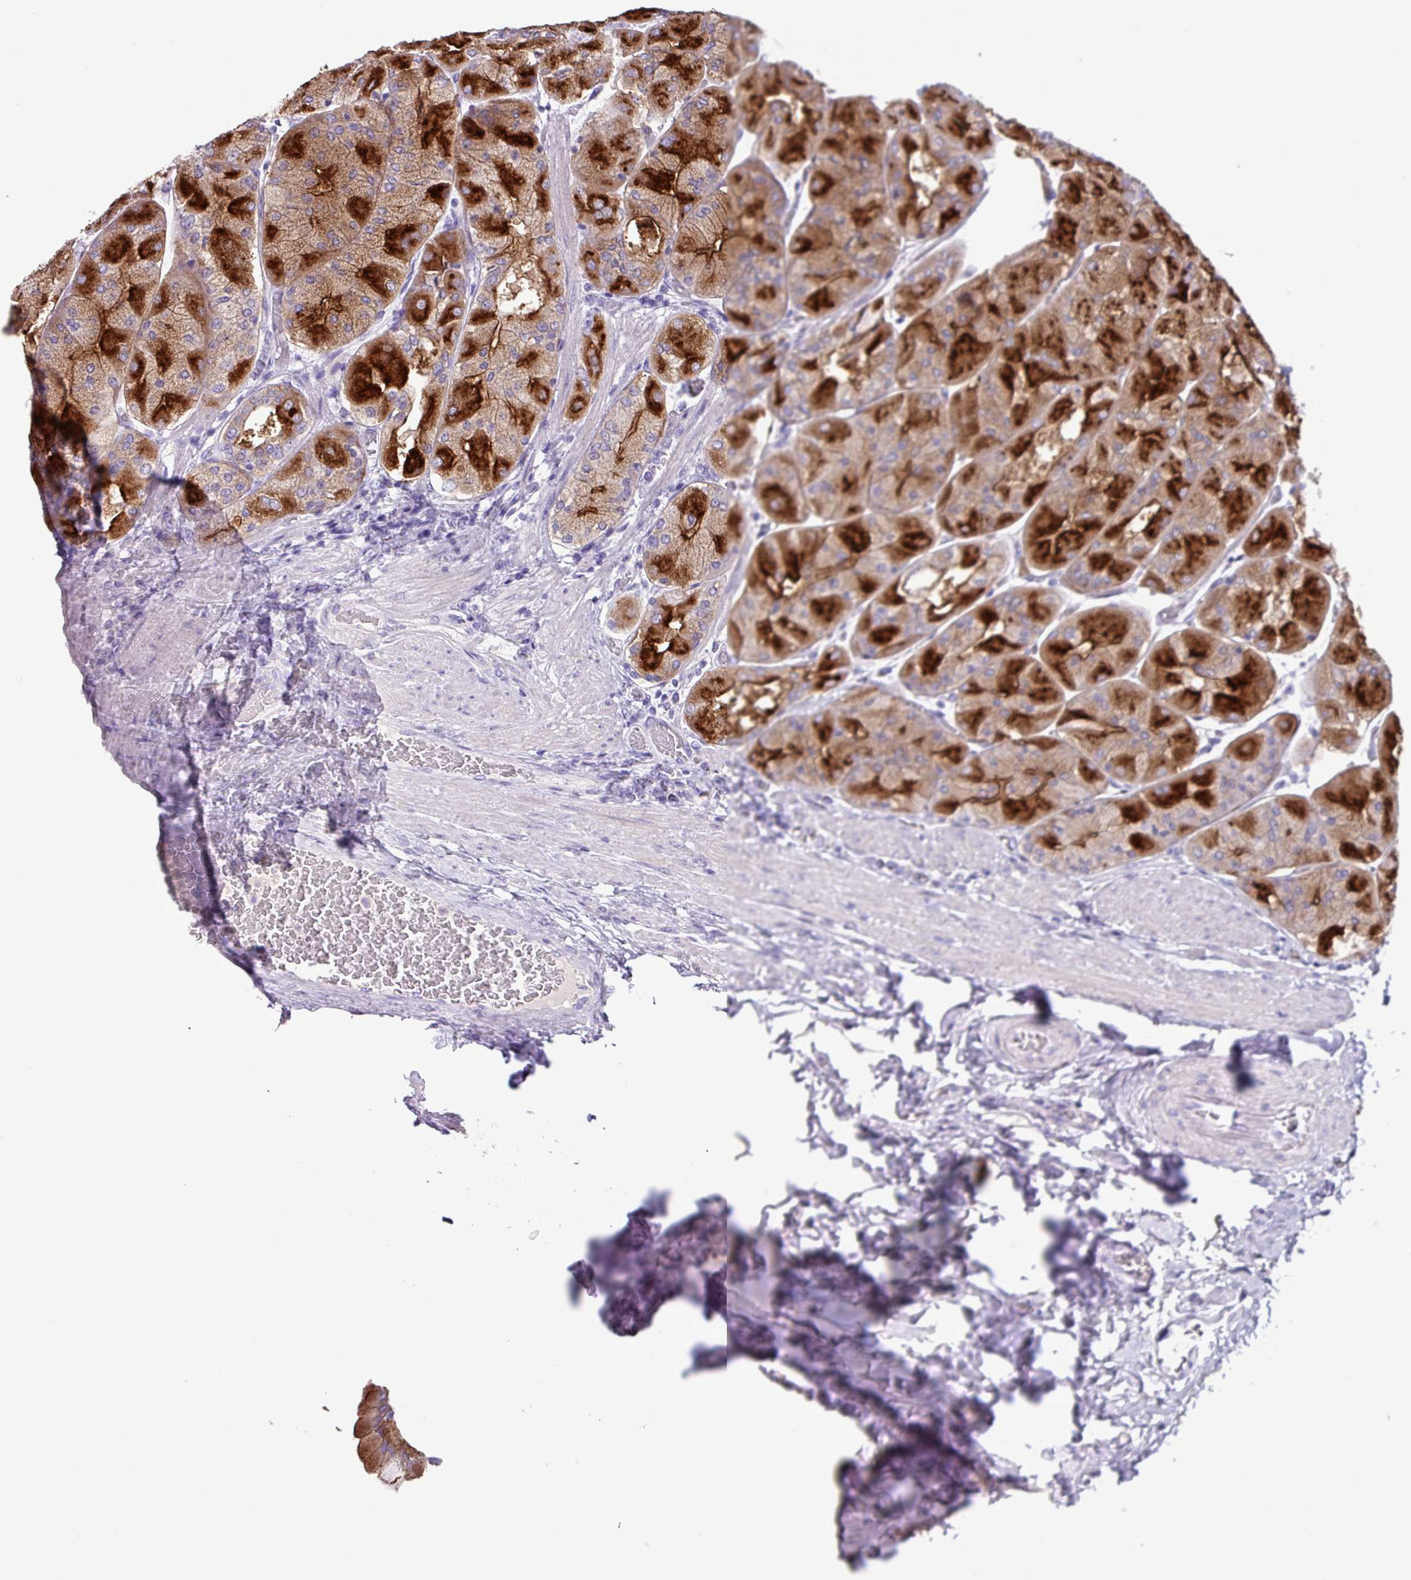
{"staining": {"intensity": "strong", "quantity": "25%-75%", "location": "cytoplasmic/membranous"}, "tissue": "stomach", "cell_type": "Glandular cells", "image_type": "normal", "snomed": [{"axis": "morphology", "description": "Normal tissue, NOS"}, {"axis": "topography", "description": "Stomach"}], "caption": "Immunohistochemical staining of benign human stomach exhibits strong cytoplasmic/membranous protein positivity in approximately 25%-75% of glandular cells. (IHC, brightfield microscopy, high magnification).", "gene": "CYSTM1", "patient": {"sex": "female", "age": 61}}